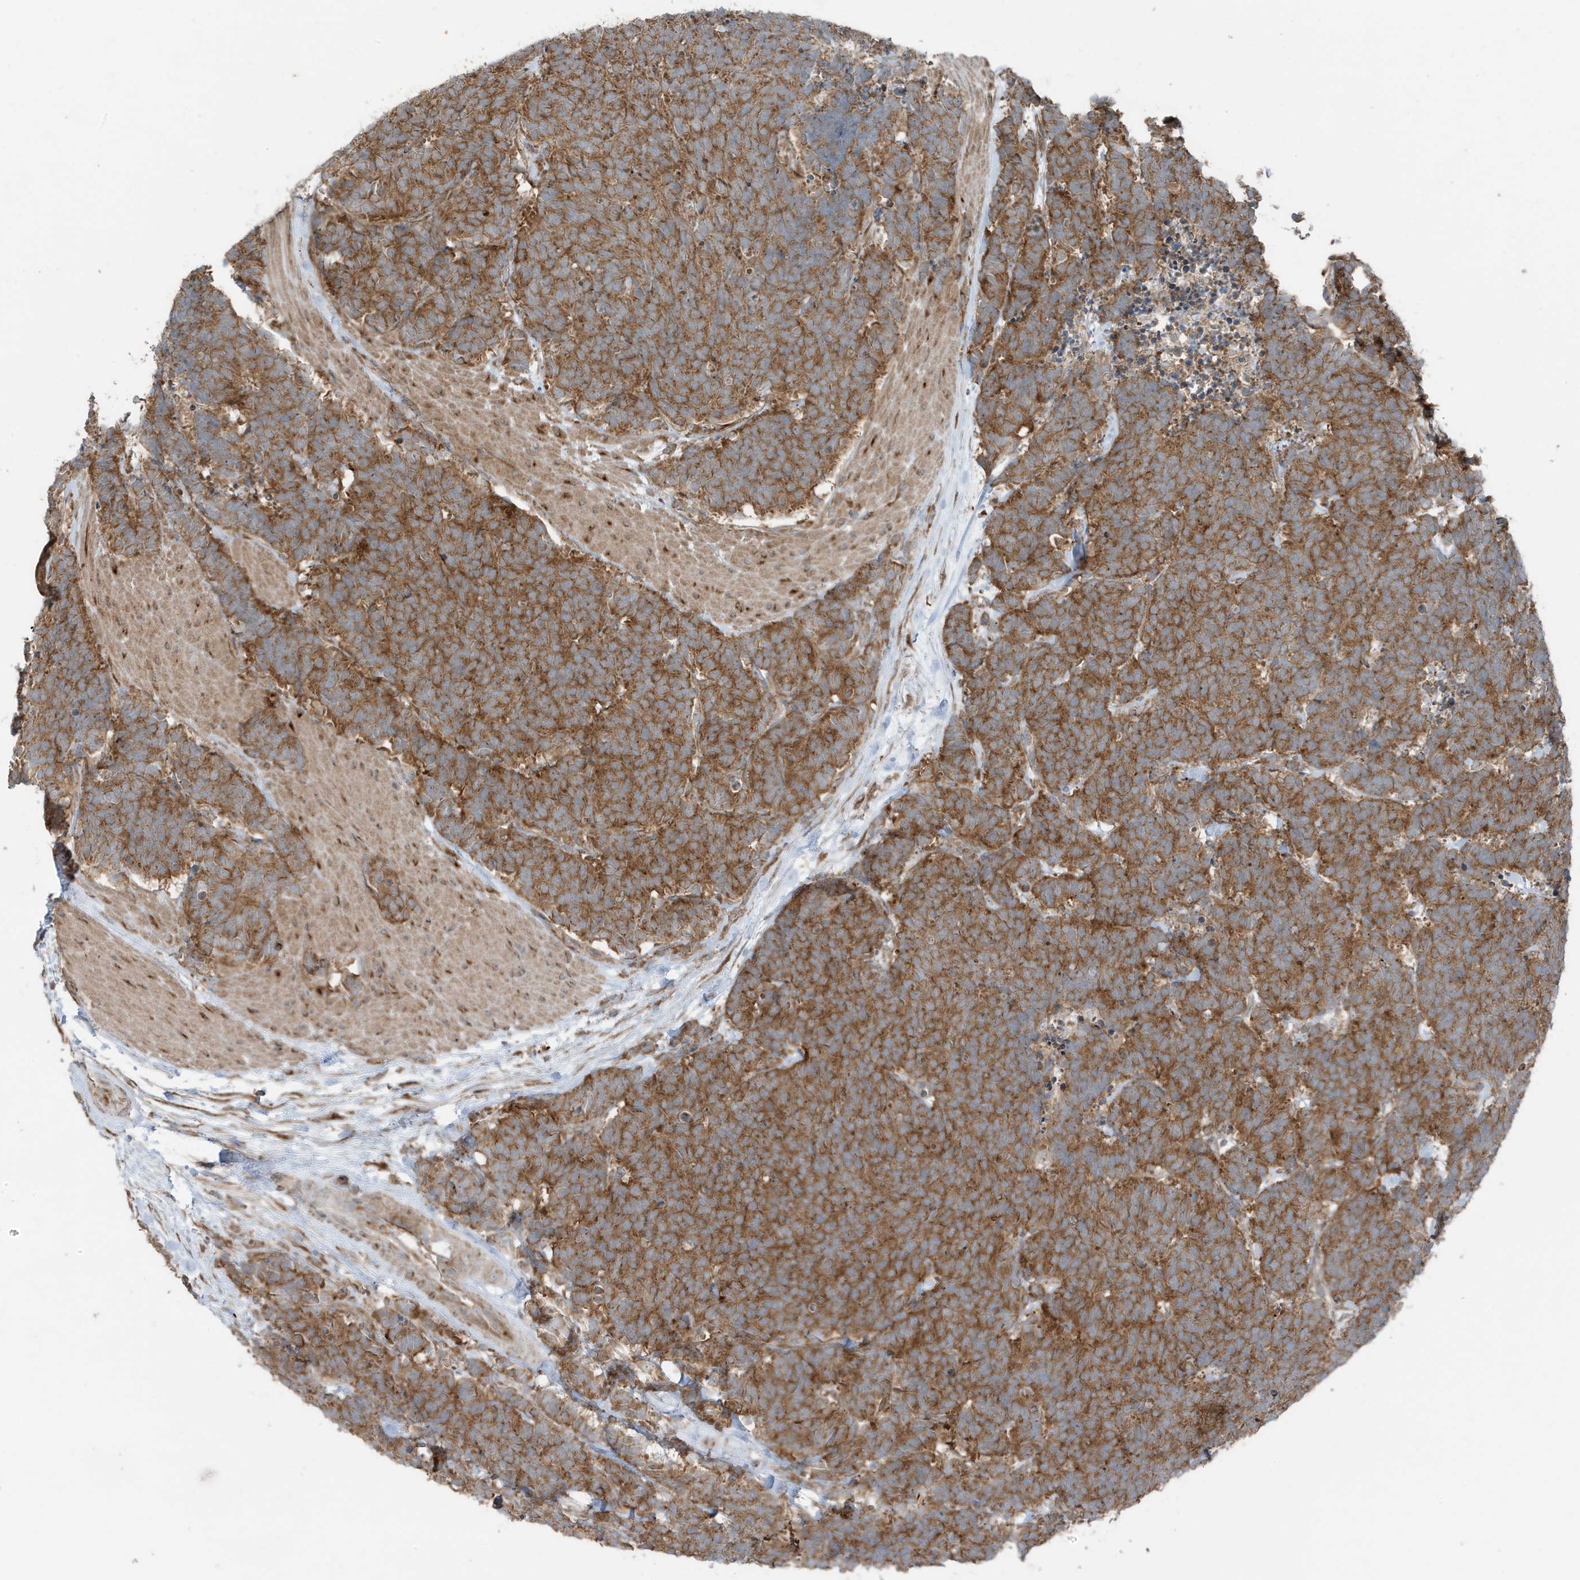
{"staining": {"intensity": "moderate", "quantity": ">75%", "location": "cytoplasmic/membranous"}, "tissue": "carcinoid", "cell_type": "Tumor cells", "image_type": "cancer", "snomed": [{"axis": "morphology", "description": "Carcinoma, NOS"}, {"axis": "morphology", "description": "Carcinoid, malignant, NOS"}, {"axis": "topography", "description": "Urinary bladder"}], "caption": "Human carcinoid stained with a brown dye shows moderate cytoplasmic/membranous positive expression in approximately >75% of tumor cells.", "gene": "GOLGA4", "patient": {"sex": "male", "age": 57}}